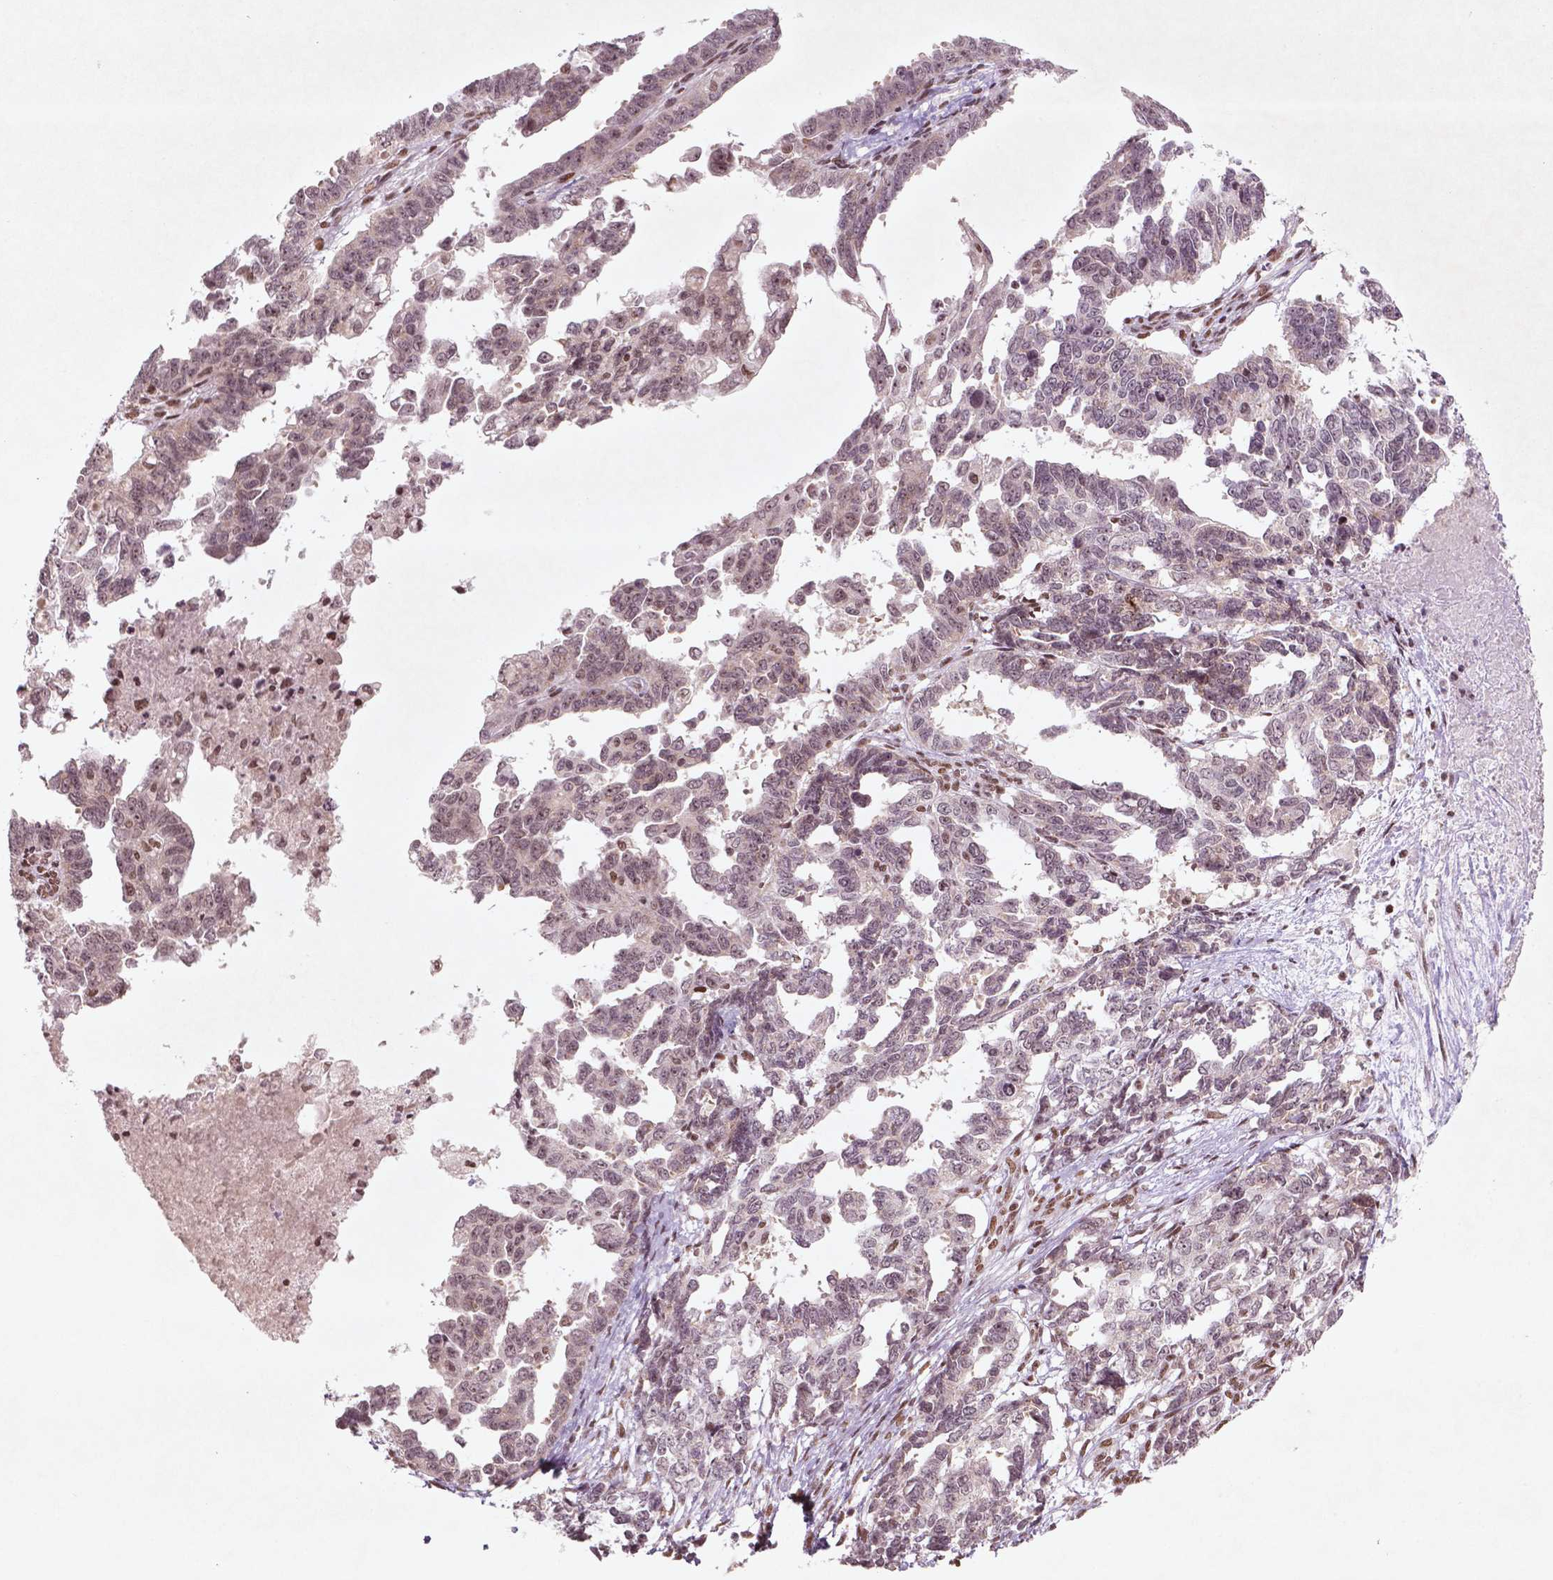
{"staining": {"intensity": "weak", "quantity": ">75%", "location": "nuclear"}, "tissue": "ovarian cancer", "cell_type": "Tumor cells", "image_type": "cancer", "snomed": [{"axis": "morphology", "description": "Cystadenocarcinoma, serous, NOS"}, {"axis": "topography", "description": "Ovary"}], "caption": "Immunohistochemical staining of serous cystadenocarcinoma (ovarian) shows weak nuclear protein positivity in approximately >75% of tumor cells.", "gene": "HMG20B", "patient": {"sex": "female", "age": 69}}